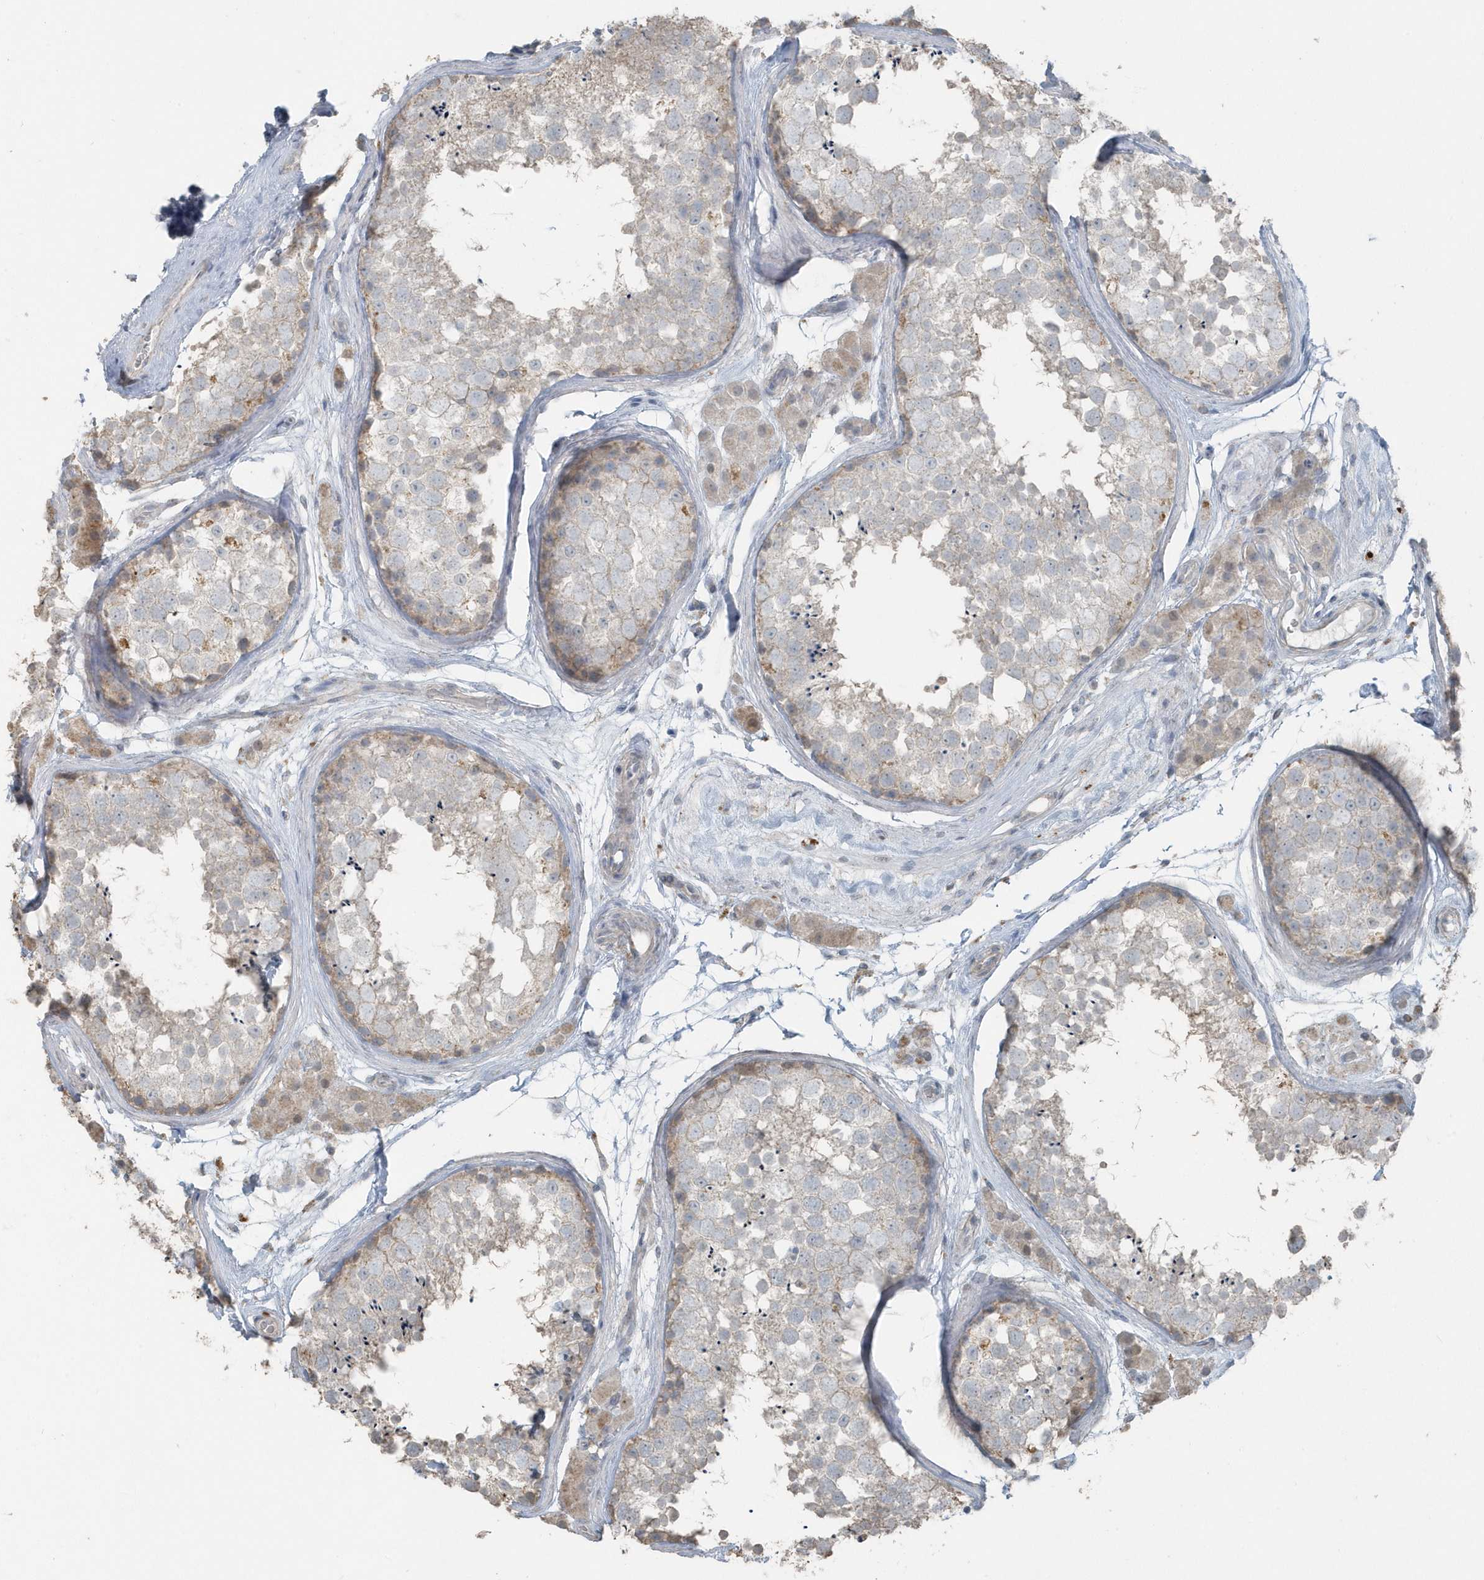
{"staining": {"intensity": "weak", "quantity": "<25%", "location": "cytoplasmic/membranous"}, "tissue": "testis", "cell_type": "Cells in seminiferous ducts", "image_type": "normal", "snomed": [{"axis": "morphology", "description": "Normal tissue, NOS"}, {"axis": "topography", "description": "Testis"}], "caption": "Testis stained for a protein using immunohistochemistry exhibits no expression cells in seminiferous ducts.", "gene": "ACTC1", "patient": {"sex": "male", "age": 56}}